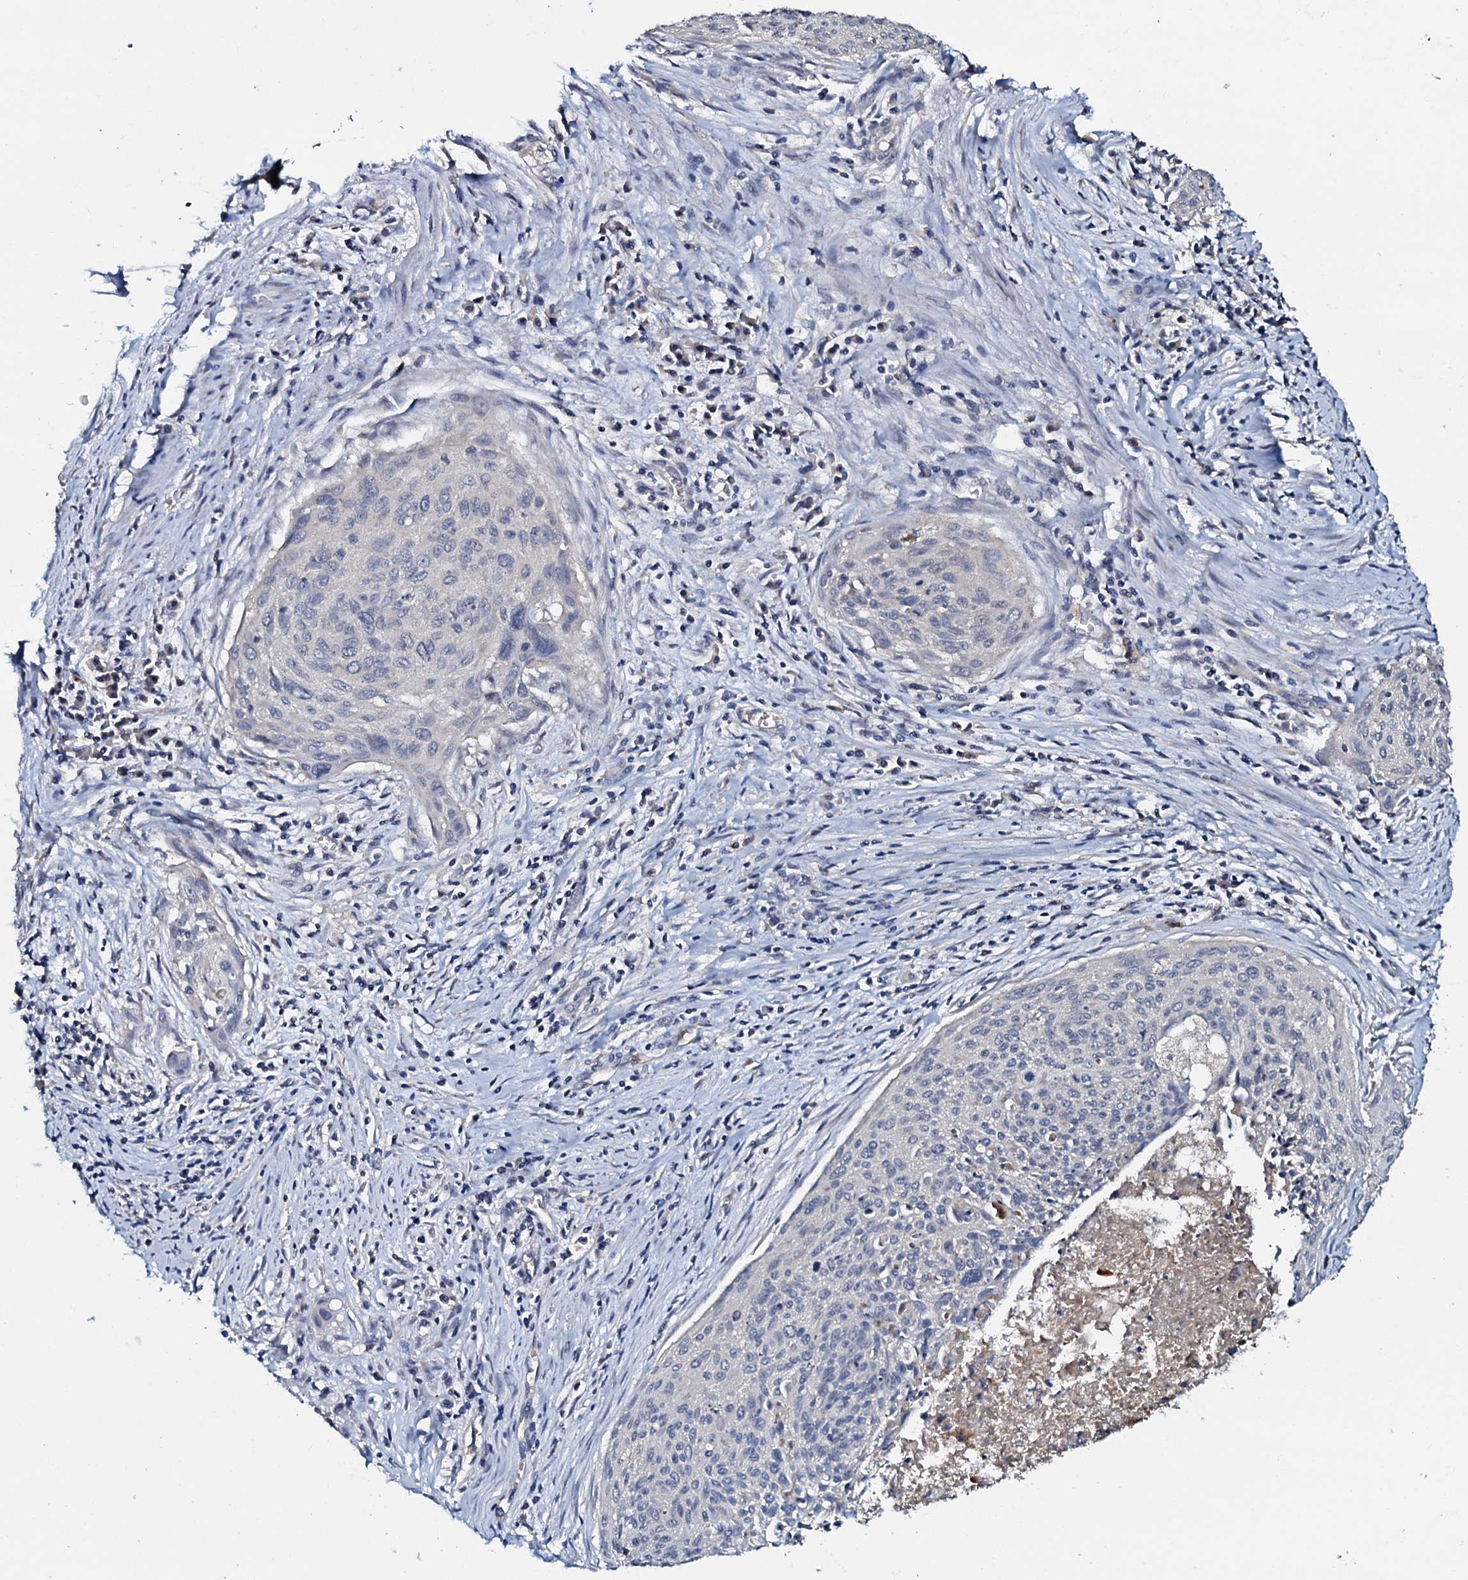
{"staining": {"intensity": "negative", "quantity": "none", "location": "none"}, "tissue": "cervical cancer", "cell_type": "Tumor cells", "image_type": "cancer", "snomed": [{"axis": "morphology", "description": "Squamous cell carcinoma, NOS"}, {"axis": "topography", "description": "Cervix"}], "caption": "Immunohistochemical staining of cervical cancer displays no significant staining in tumor cells.", "gene": "CPNE2", "patient": {"sex": "female", "age": 55}}